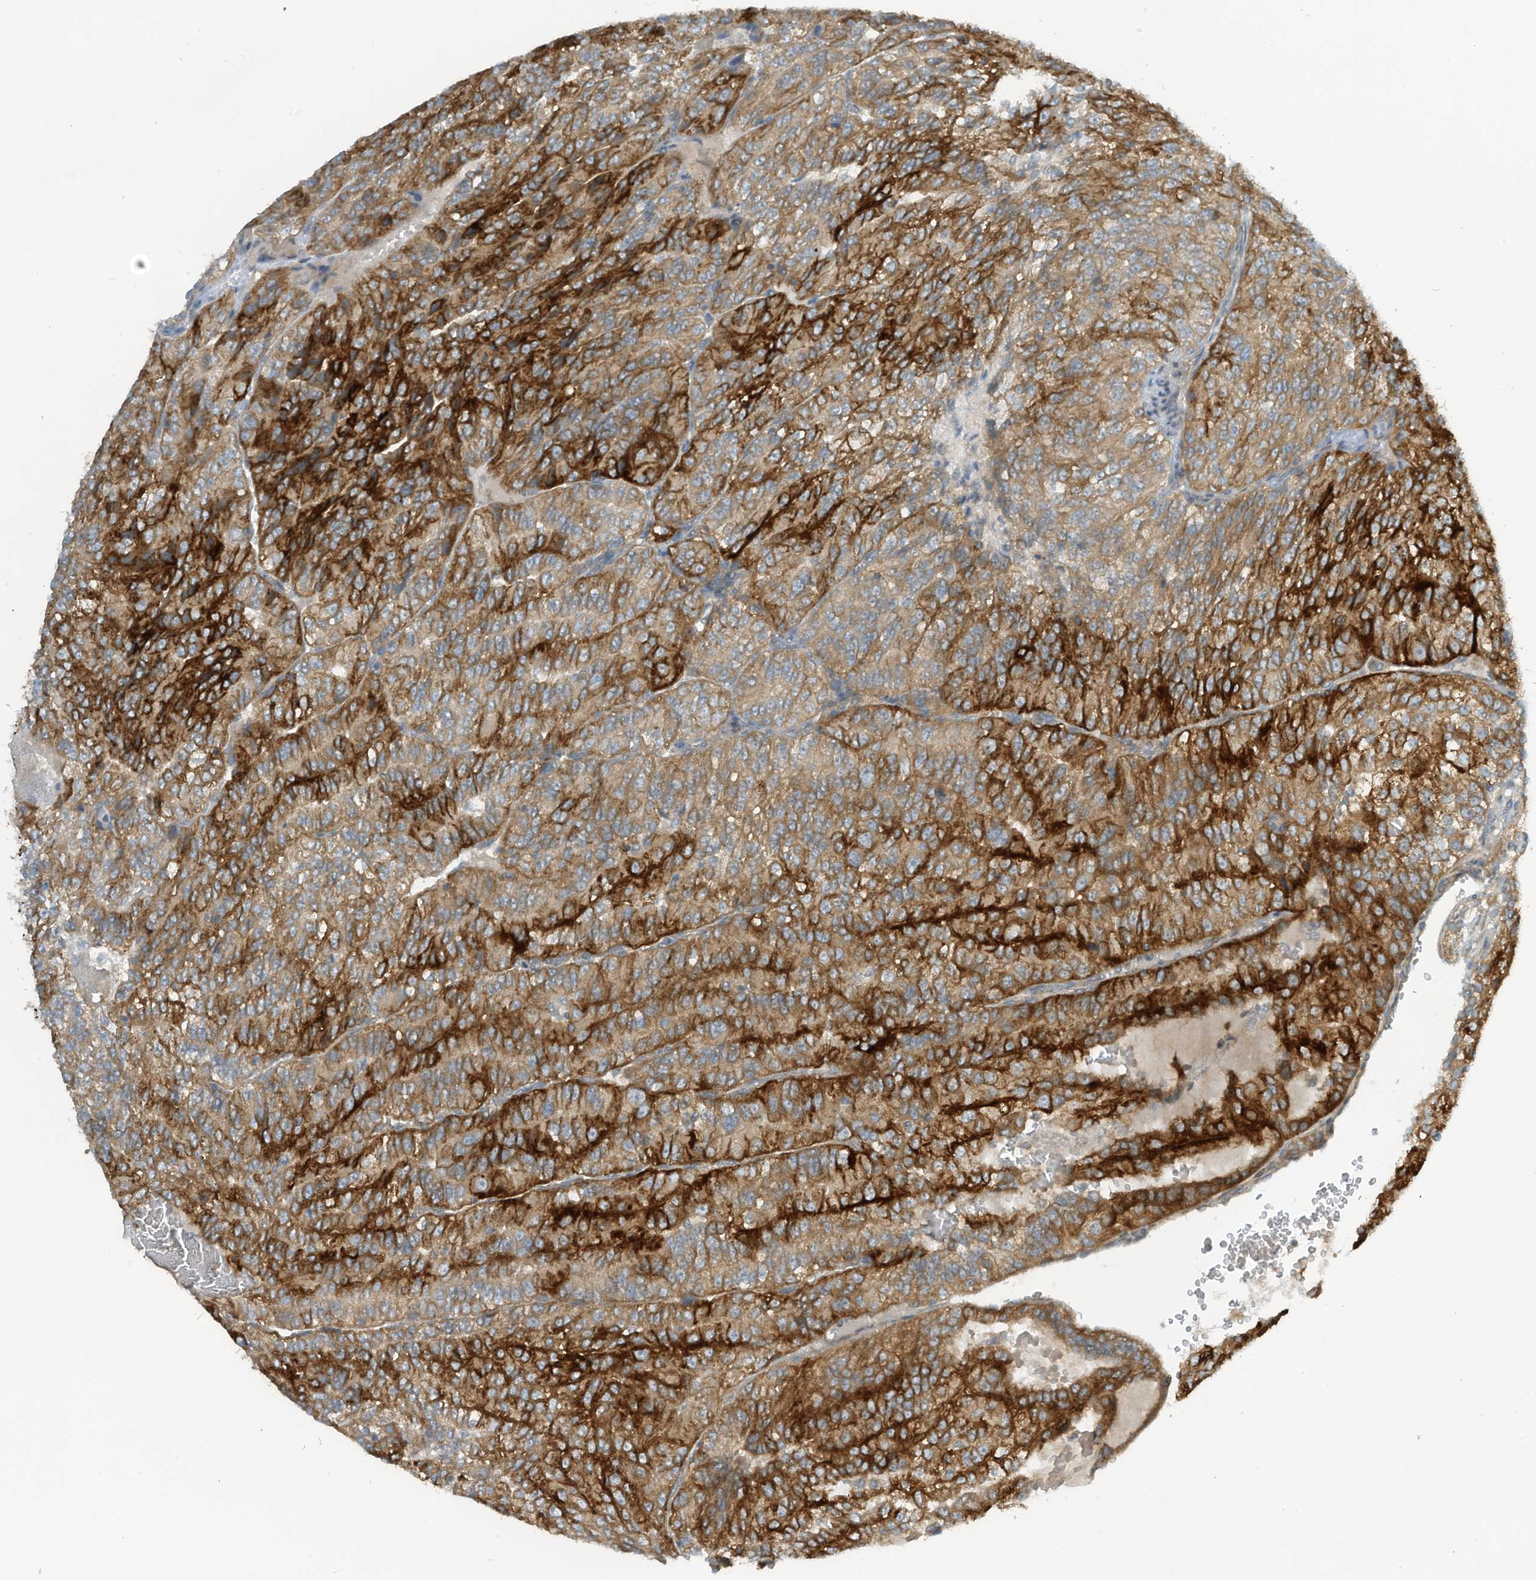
{"staining": {"intensity": "strong", "quantity": "25%-75%", "location": "cytoplasmic/membranous"}, "tissue": "renal cancer", "cell_type": "Tumor cells", "image_type": "cancer", "snomed": [{"axis": "morphology", "description": "Adenocarcinoma, NOS"}, {"axis": "topography", "description": "Kidney"}], "caption": "Protein expression analysis of human renal cancer (adenocarcinoma) reveals strong cytoplasmic/membranous expression in about 25%-75% of tumor cells. The protein is shown in brown color, while the nuclei are stained blue.", "gene": "FSD1L", "patient": {"sex": "female", "age": 63}}